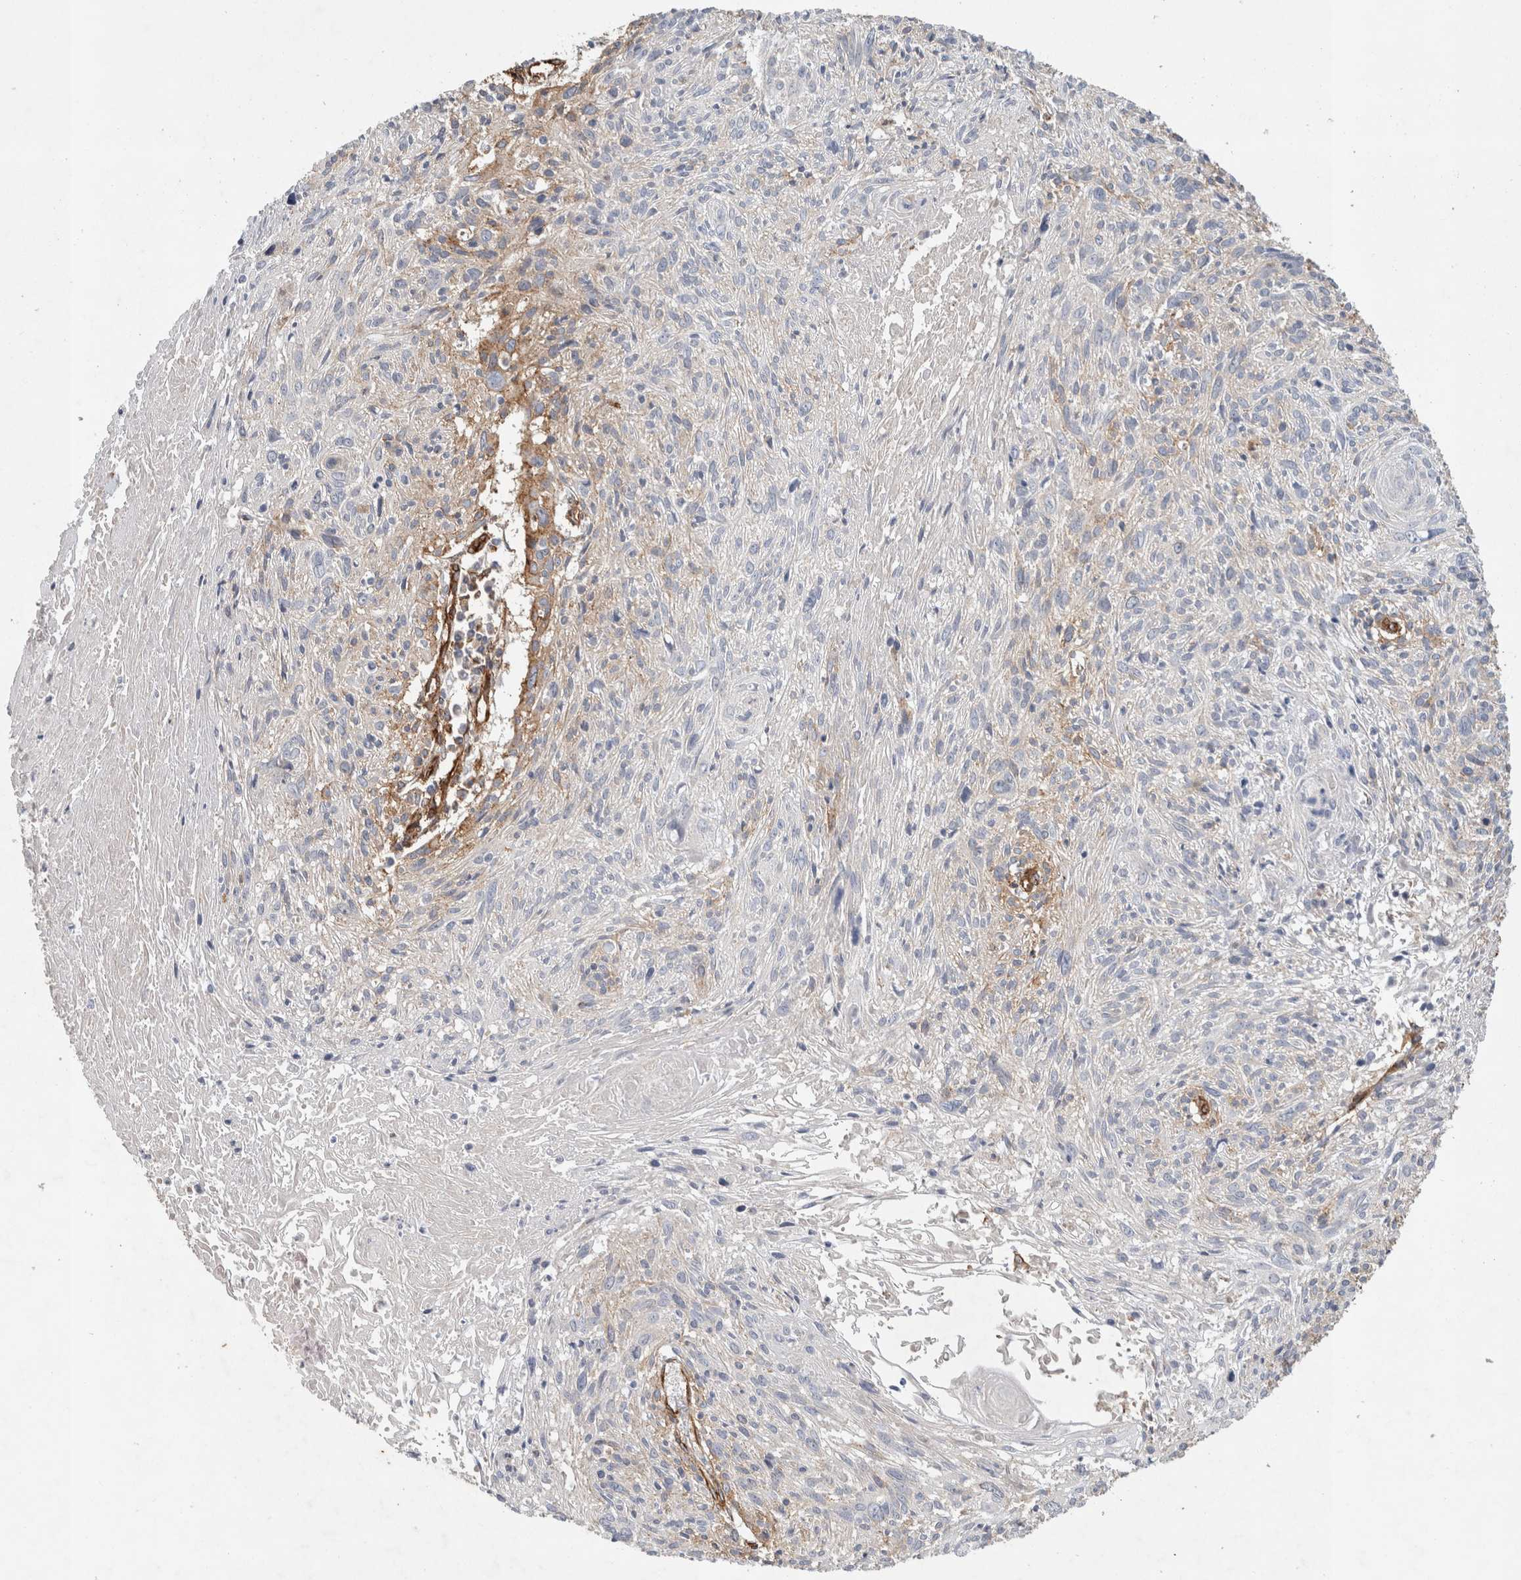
{"staining": {"intensity": "weak", "quantity": "<25%", "location": "cytoplasmic/membranous"}, "tissue": "cervical cancer", "cell_type": "Tumor cells", "image_type": "cancer", "snomed": [{"axis": "morphology", "description": "Squamous cell carcinoma, NOS"}, {"axis": "topography", "description": "Cervix"}], "caption": "A histopathology image of human cervical squamous cell carcinoma is negative for staining in tumor cells.", "gene": "JMJD4", "patient": {"sex": "female", "age": 51}}